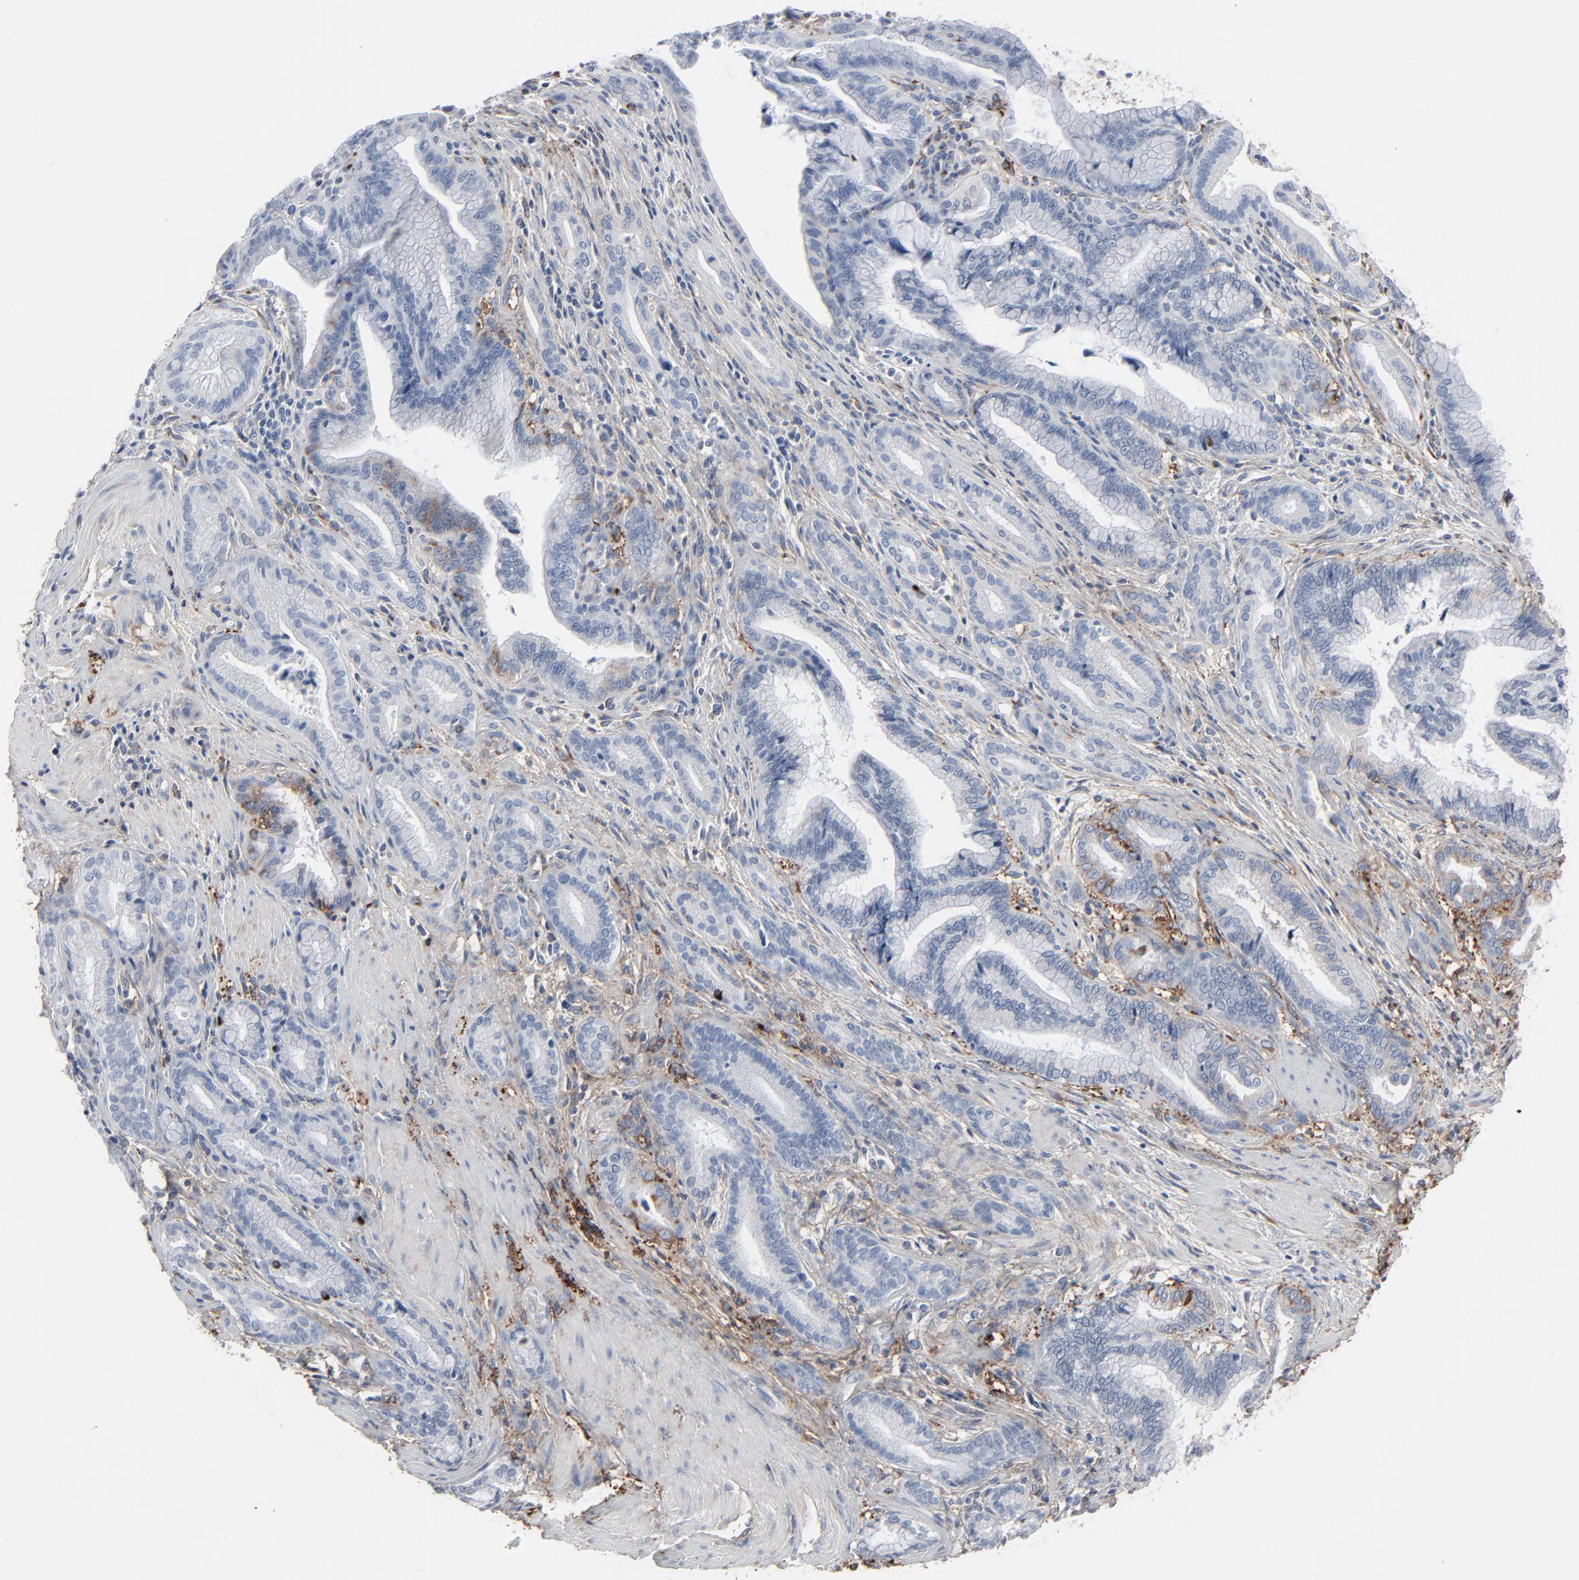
{"staining": {"intensity": "weak", "quantity": "<25%", "location": "cytoplasmic/membranous"}, "tissue": "pancreatic cancer", "cell_type": "Tumor cells", "image_type": "cancer", "snomed": [{"axis": "morphology", "description": "Adenocarcinoma, NOS"}, {"axis": "topography", "description": "Pancreas"}], "caption": "DAB immunohistochemical staining of human pancreatic adenocarcinoma reveals no significant positivity in tumor cells. (Immunohistochemistry, brightfield microscopy, high magnification).", "gene": "BGN", "patient": {"sex": "female", "age": 64}}